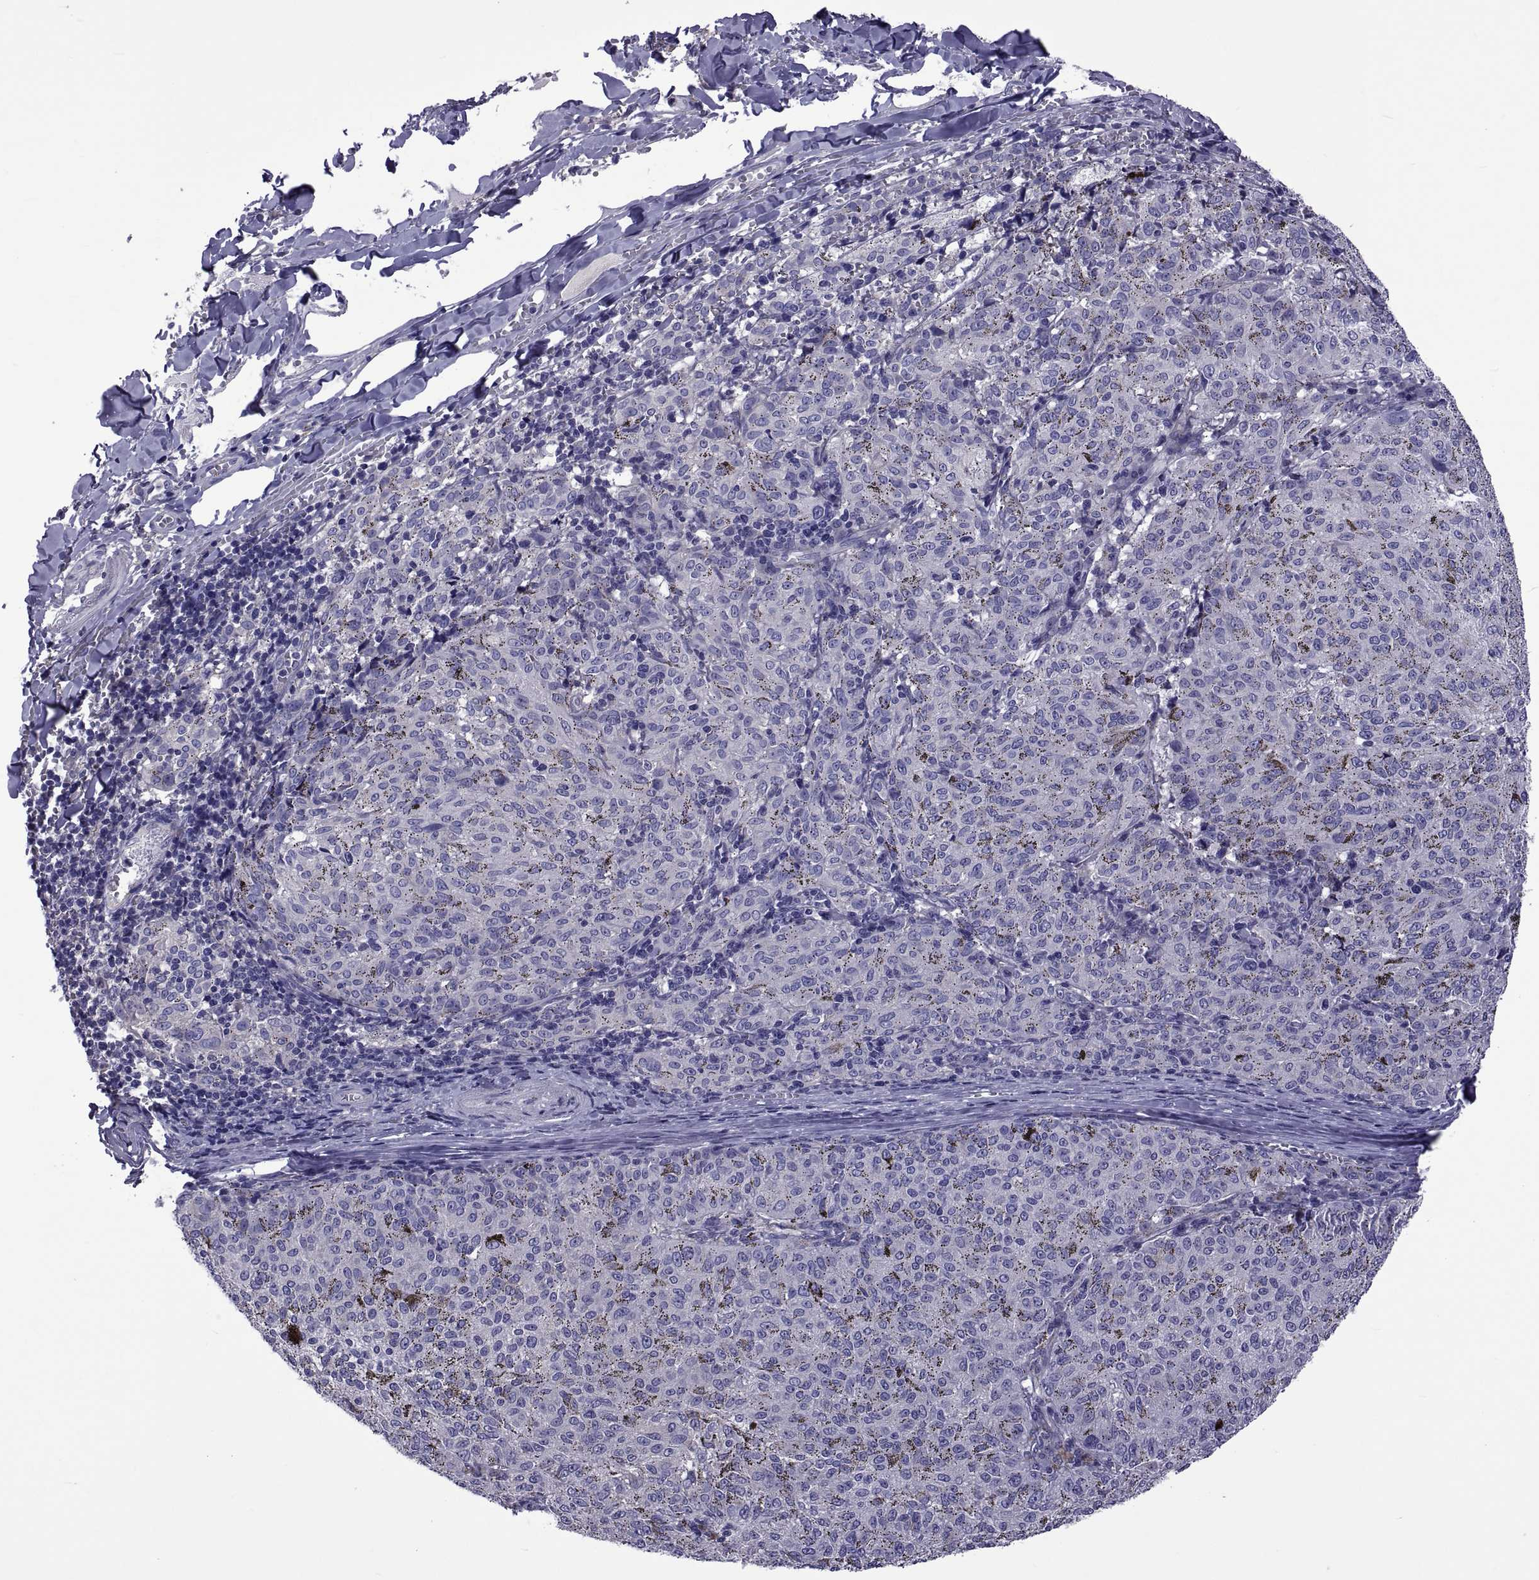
{"staining": {"intensity": "negative", "quantity": "none", "location": "none"}, "tissue": "melanoma", "cell_type": "Tumor cells", "image_type": "cancer", "snomed": [{"axis": "morphology", "description": "Malignant melanoma, NOS"}, {"axis": "topography", "description": "Skin"}], "caption": "Malignant melanoma stained for a protein using immunohistochemistry reveals no positivity tumor cells.", "gene": "TMC3", "patient": {"sex": "female", "age": 72}}